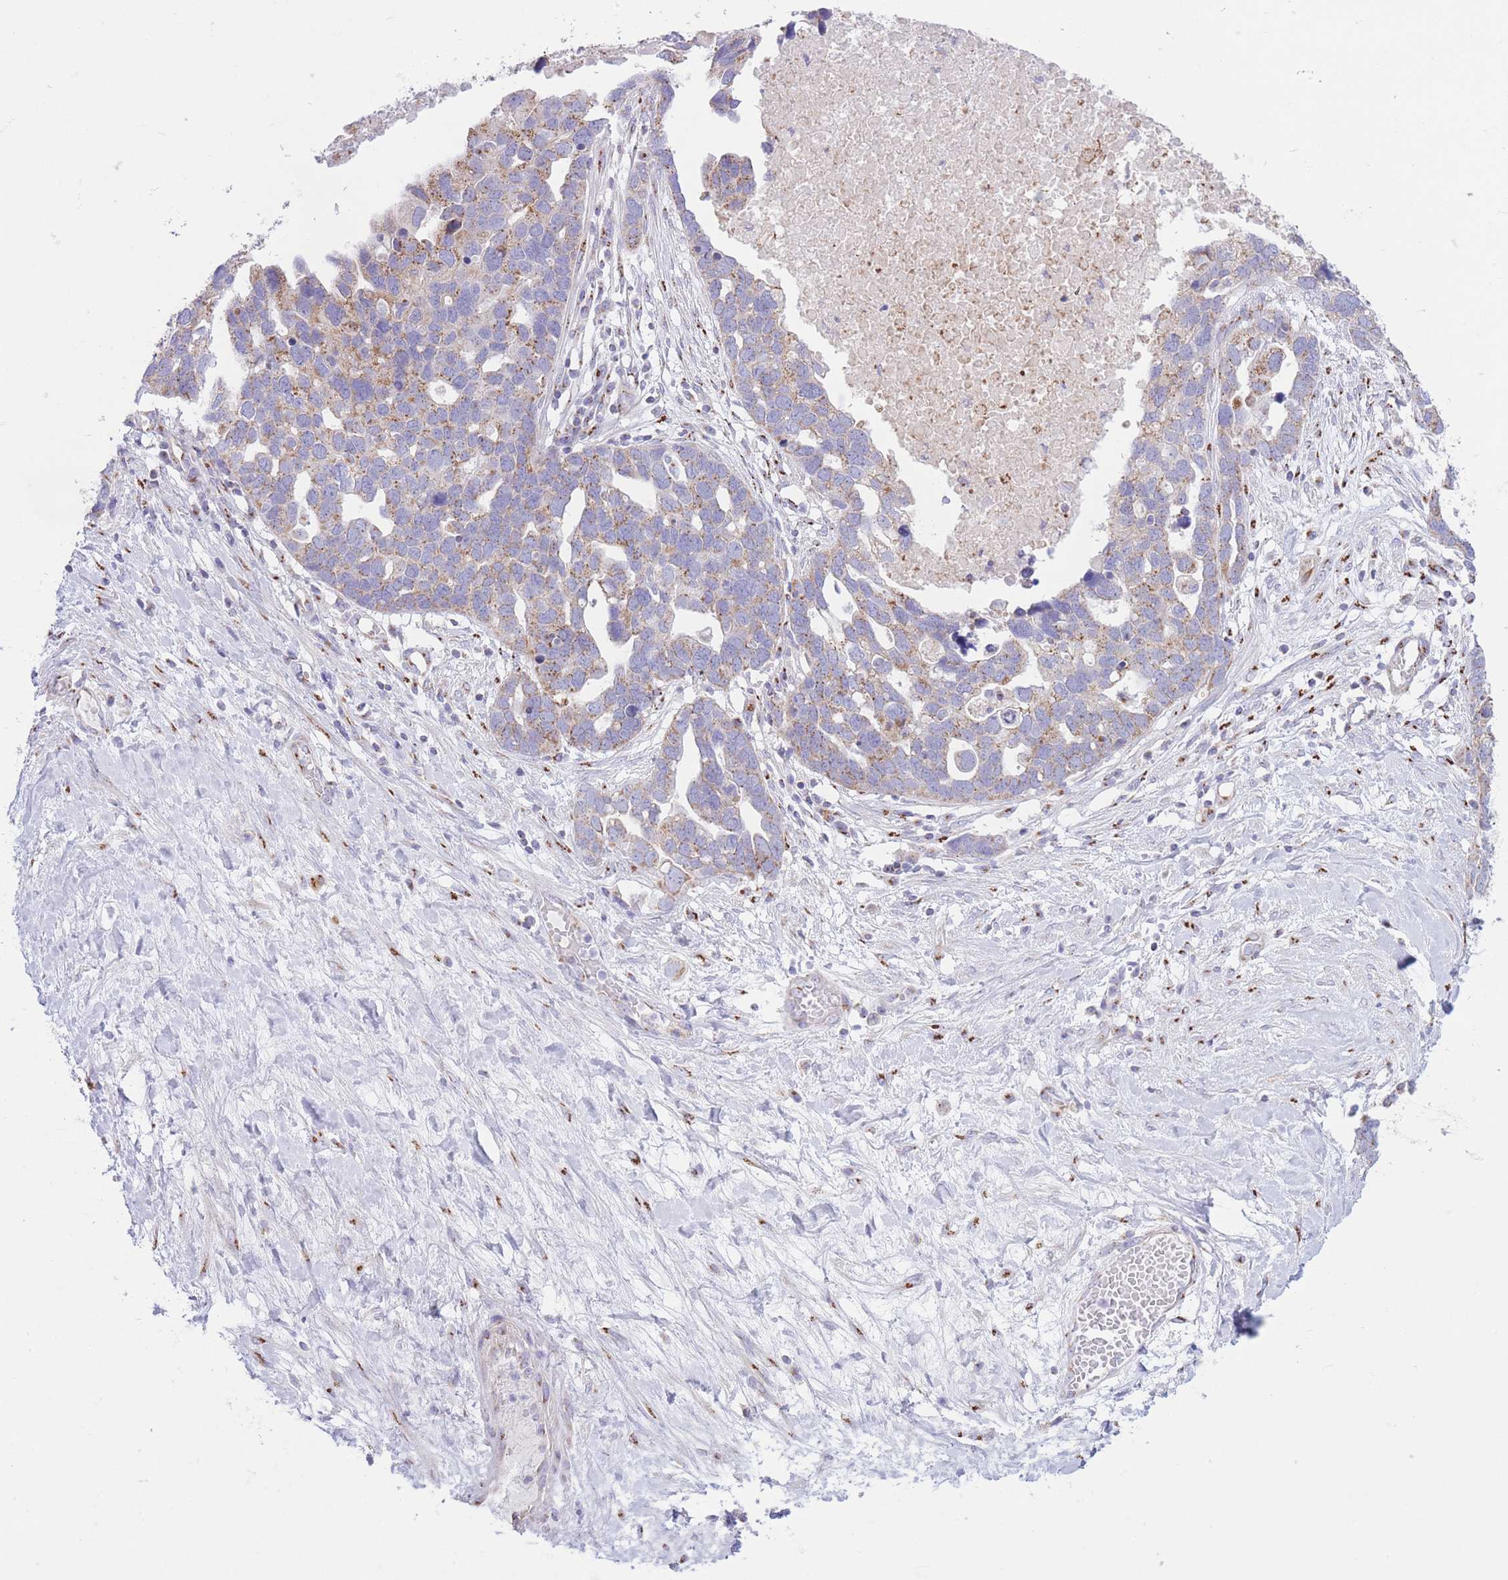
{"staining": {"intensity": "moderate", "quantity": "25%-75%", "location": "cytoplasmic/membranous"}, "tissue": "ovarian cancer", "cell_type": "Tumor cells", "image_type": "cancer", "snomed": [{"axis": "morphology", "description": "Cystadenocarcinoma, serous, NOS"}, {"axis": "topography", "description": "Ovary"}], "caption": "IHC micrograph of human serous cystadenocarcinoma (ovarian) stained for a protein (brown), which displays medium levels of moderate cytoplasmic/membranous positivity in approximately 25%-75% of tumor cells.", "gene": "MPND", "patient": {"sex": "female", "age": 54}}